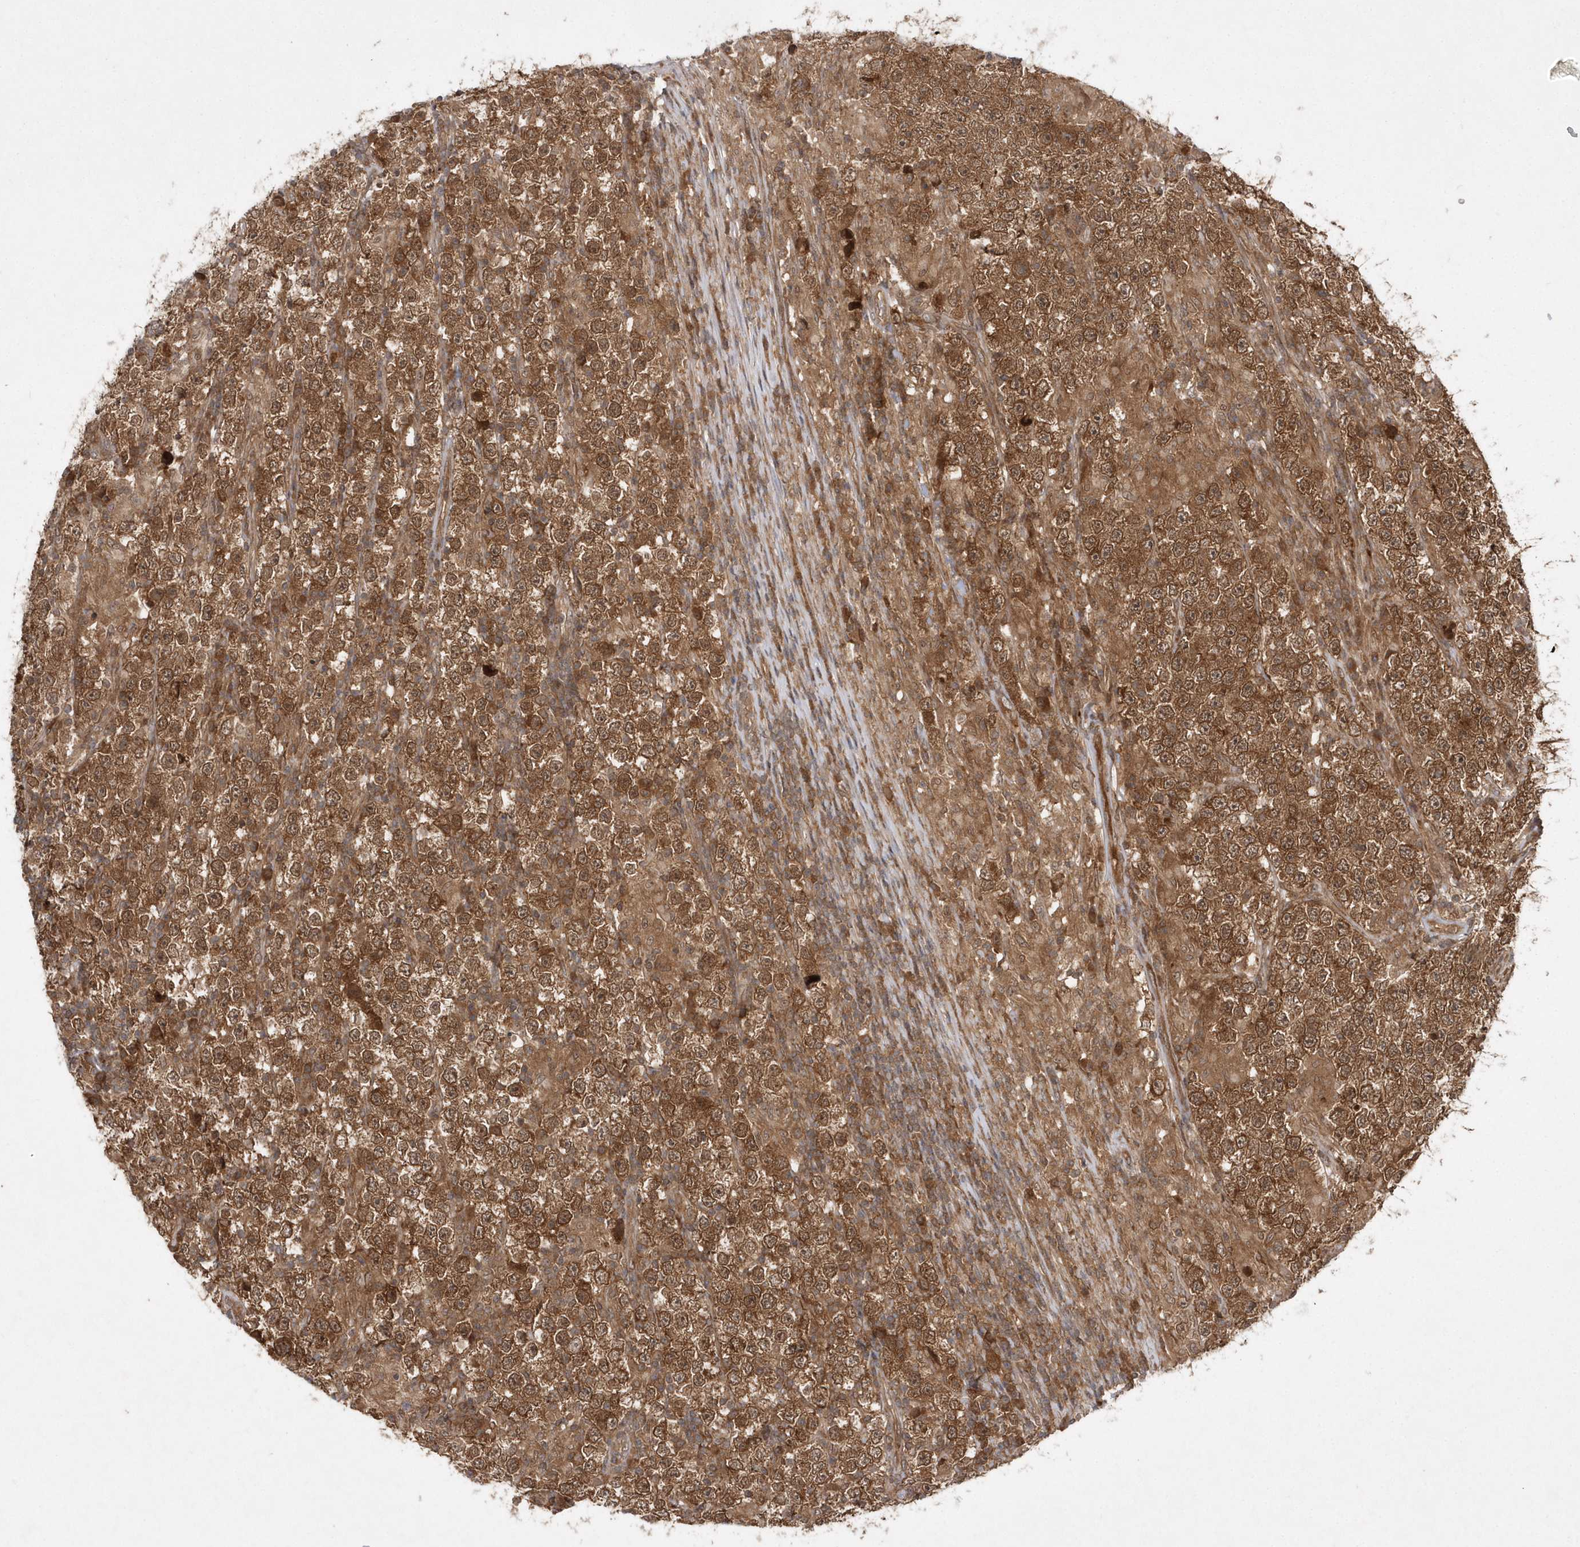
{"staining": {"intensity": "strong", "quantity": ">75%", "location": "cytoplasmic/membranous"}, "tissue": "testis cancer", "cell_type": "Tumor cells", "image_type": "cancer", "snomed": [{"axis": "morphology", "description": "Normal tissue, NOS"}, {"axis": "morphology", "description": "Urothelial carcinoma, High grade"}, {"axis": "morphology", "description": "Seminoma, NOS"}, {"axis": "morphology", "description": "Carcinoma, Embryonal, NOS"}, {"axis": "topography", "description": "Urinary bladder"}, {"axis": "topography", "description": "Testis"}], "caption": "Human testis cancer (seminoma) stained with a brown dye reveals strong cytoplasmic/membranous positive positivity in about >75% of tumor cells.", "gene": "GFM2", "patient": {"sex": "male", "age": 41}}